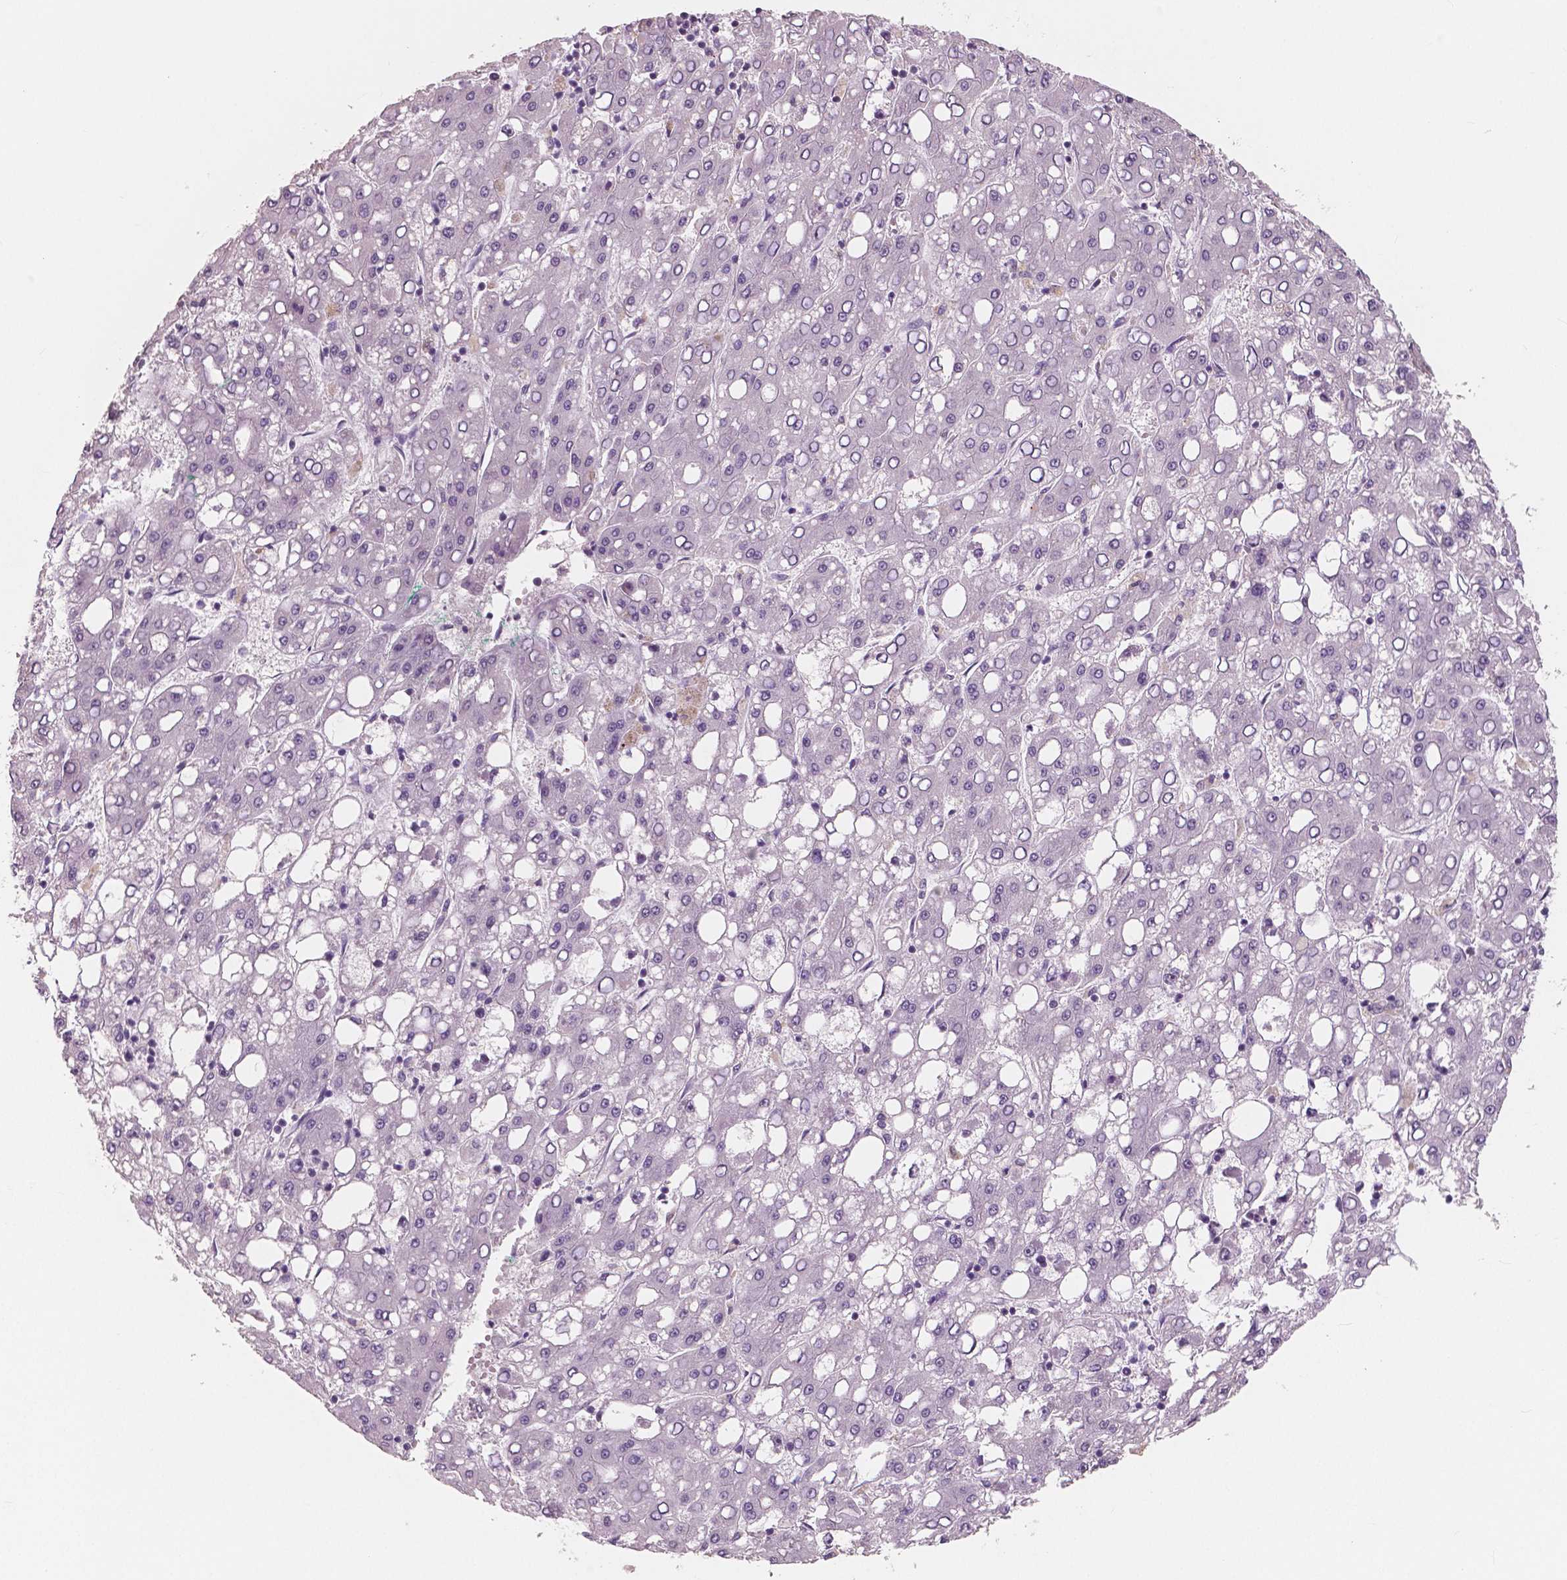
{"staining": {"intensity": "negative", "quantity": "none", "location": "none"}, "tissue": "liver cancer", "cell_type": "Tumor cells", "image_type": "cancer", "snomed": [{"axis": "morphology", "description": "Carcinoma, Hepatocellular, NOS"}, {"axis": "topography", "description": "Liver"}], "caption": "High magnification brightfield microscopy of hepatocellular carcinoma (liver) stained with DAB (brown) and counterstained with hematoxylin (blue): tumor cells show no significant expression. (Brightfield microscopy of DAB immunohistochemistry at high magnification).", "gene": "NECAB1", "patient": {"sex": "male", "age": 65}}